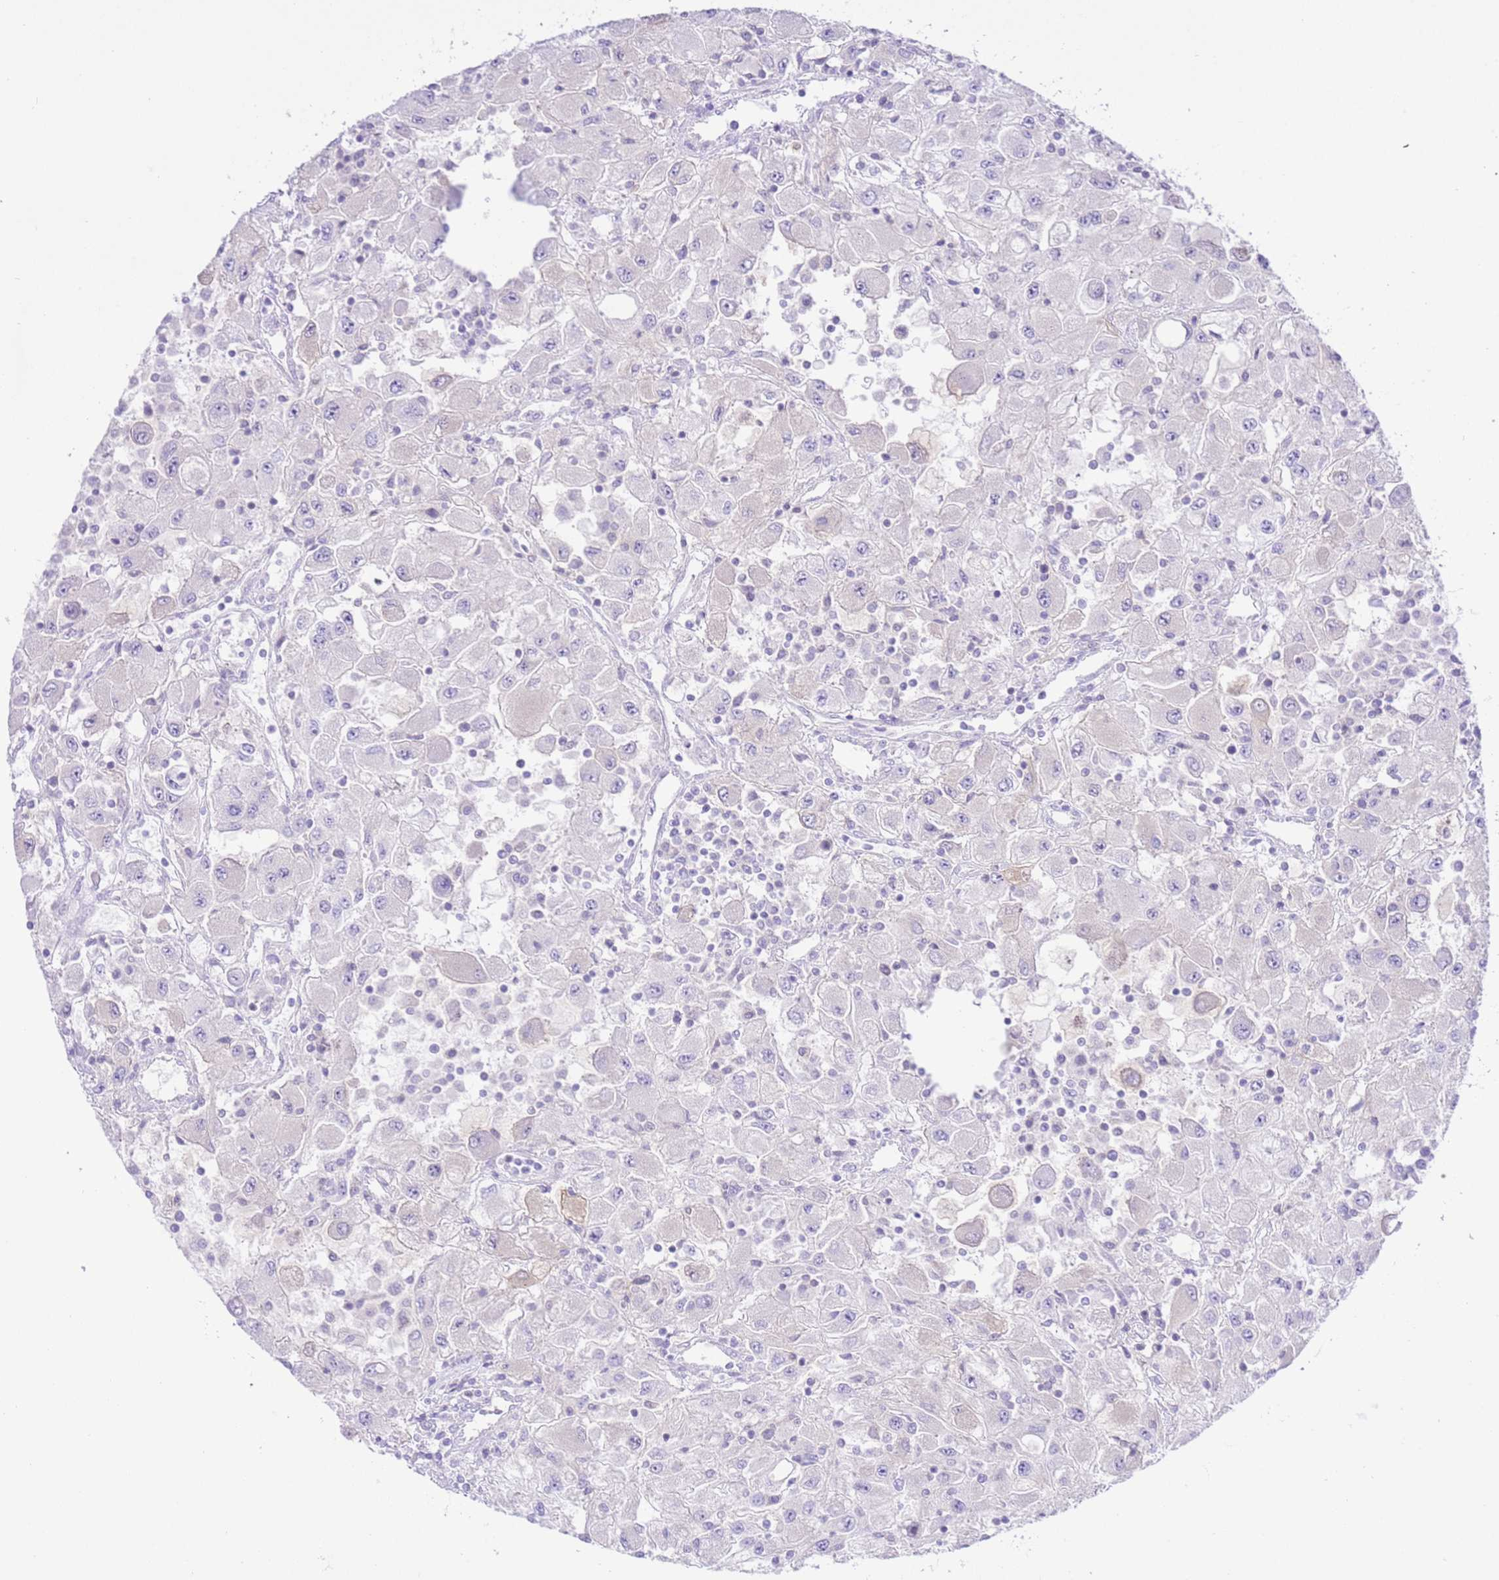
{"staining": {"intensity": "negative", "quantity": "none", "location": "none"}, "tissue": "renal cancer", "cell_type": "Tumor cells", "image_type": "cancer", "snomed": [{"axis": "morphology", "description": "Adenocarcinoma, NOS"}, {"axis": "topography", "description": "Kidney"}], "caption": "Renal adenocarcinoma was stained to show a protein in brown. There is no significant positivity in tumor cells. (Immunohistochemistry, brightfield microscopy, high magnification).", "gene": "TRIM37", "patient": {"sex": "female", "age": 67}}